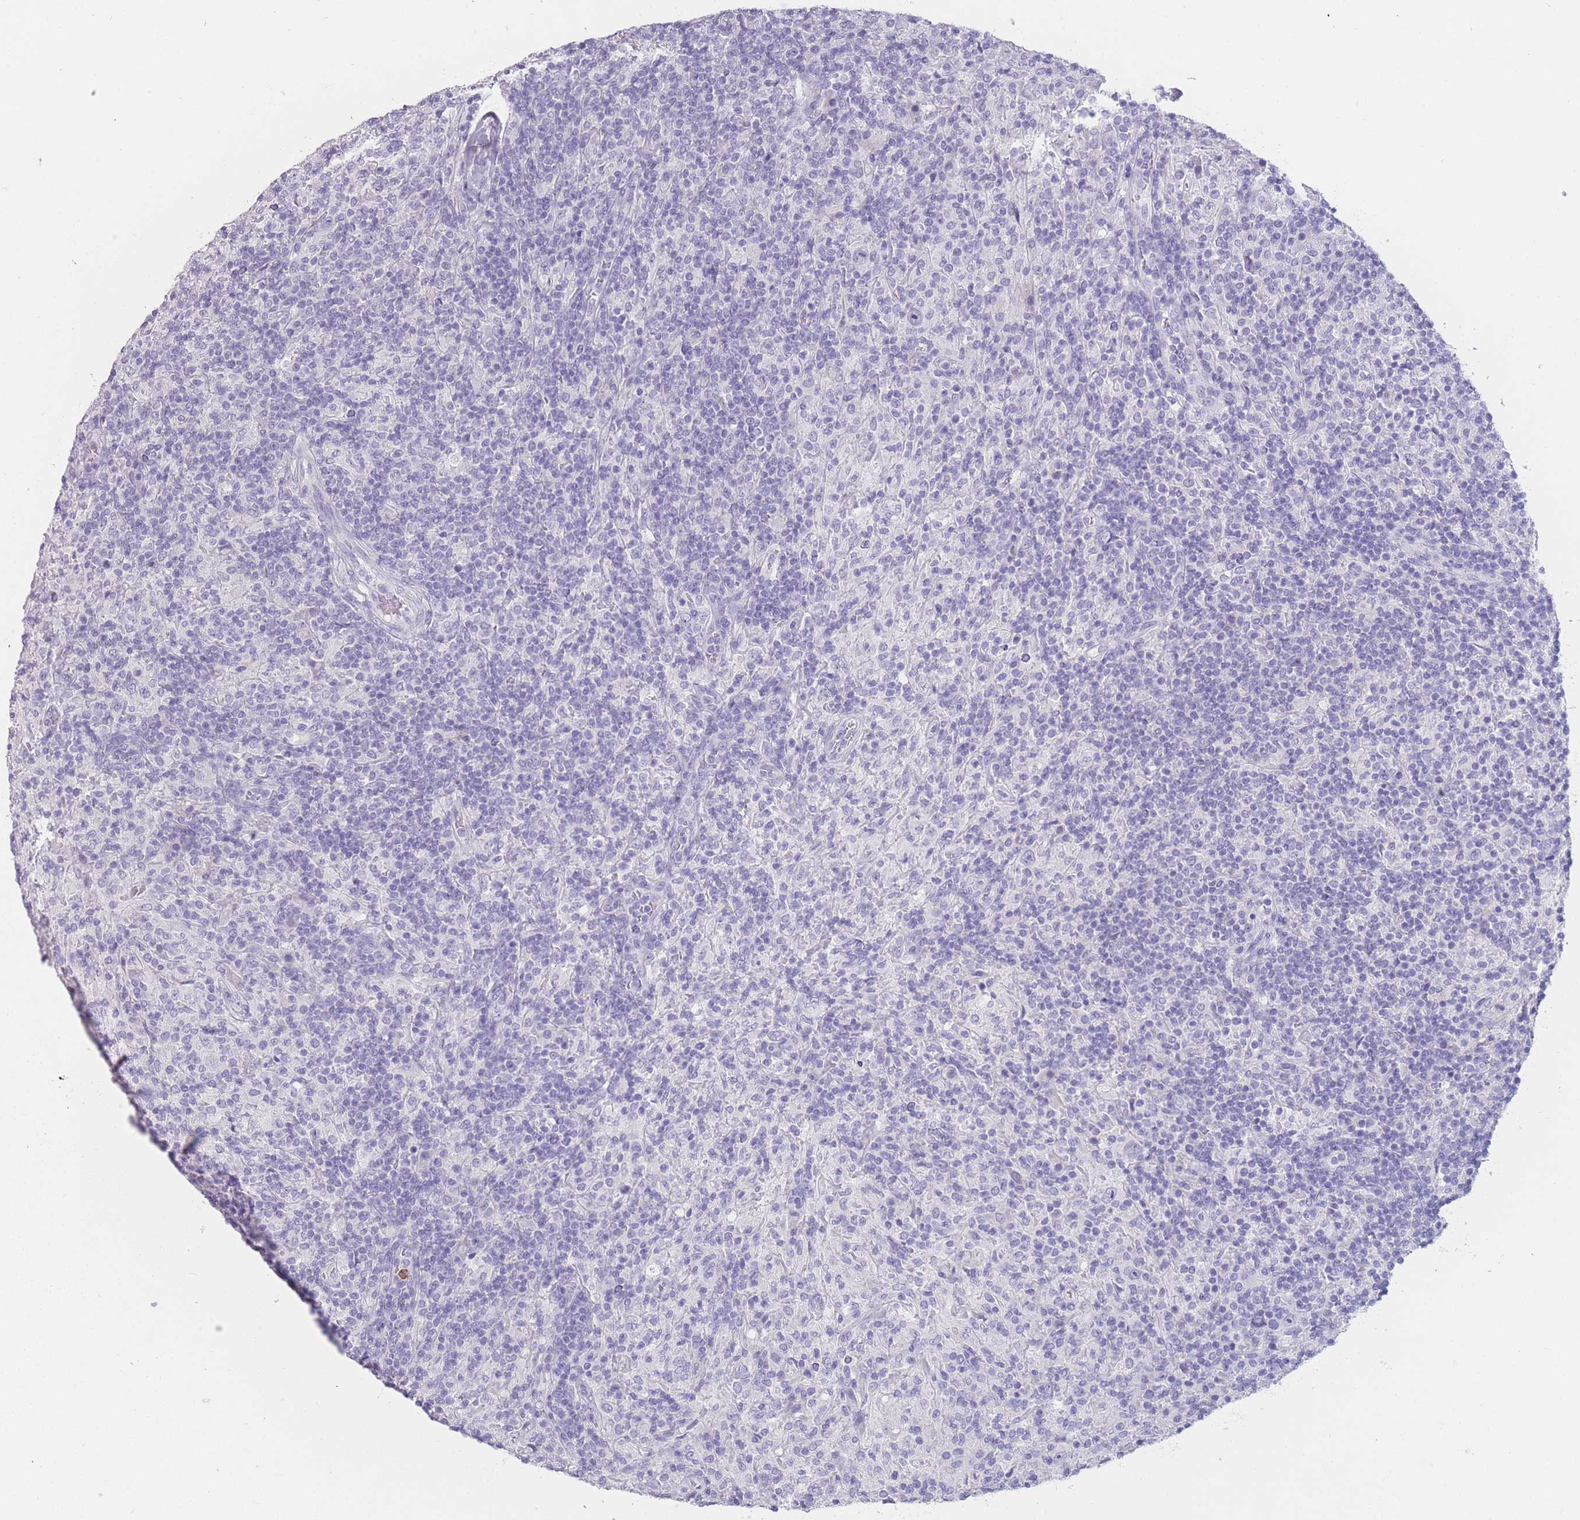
{"staining": {"intensity": "negative", "quantity": "none", "location": "none"}, "tissue": "lymphoma", "cell_type": "Tumor cells", "image_type": "cancer", "snomed": [{"axis": "morphology", "description": "Hodgkin's disease, NOS"}, {"axis": "topography", "description": "Lymph node"}], "caption": "Hodgkin's disease was stained to show a protein in brown. There is no significant staining in tumor cells.", "gene": "ZNF627", "patient": {"sex": "male", "age": 70}}